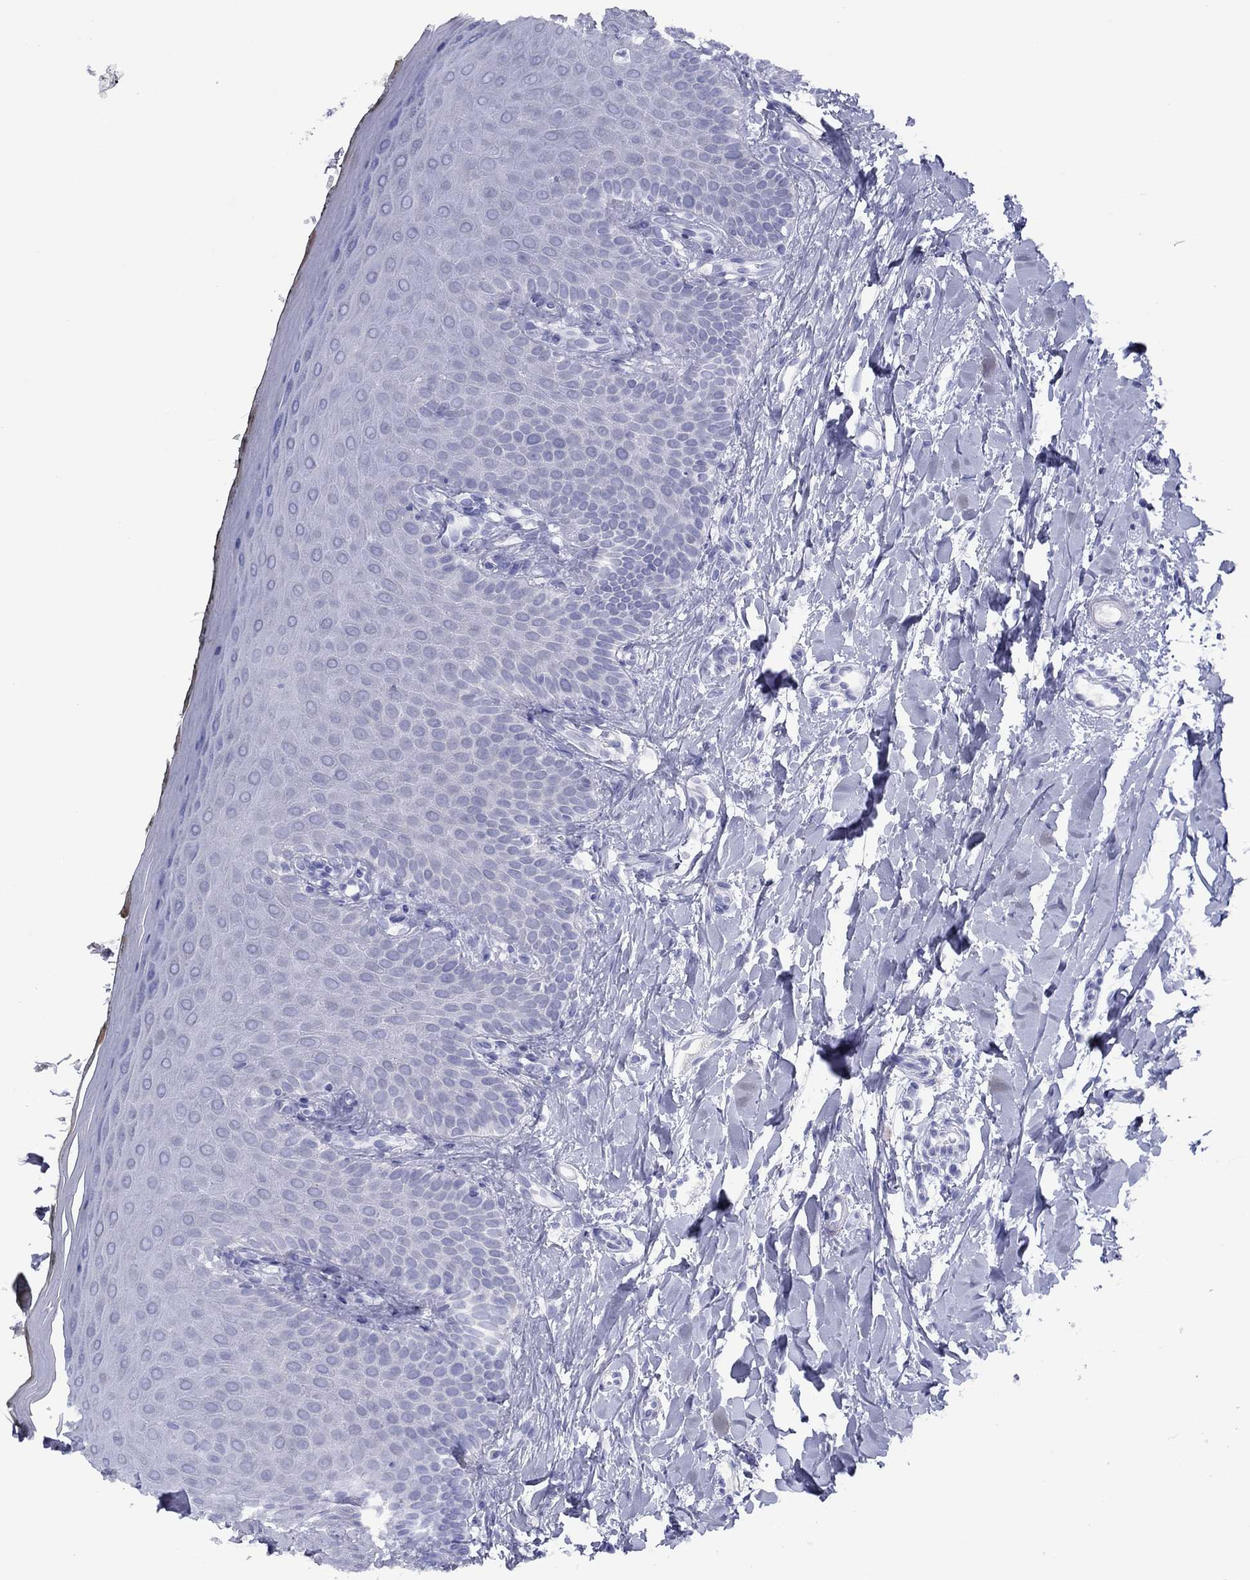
{"staining": {"intensity": "negative", "quantity": "none", "location": "none"}, "tissue": "oral mucosa", "cell_type": "Squamous epithelial cells", "image_type": "normal", "snomed": [{"axis": "morphology", "description": "Normal tissue, NOS"}, {"axis": "topography", "description": "Oral tissue"}], "caption": "Immunohistochemistry image of unremarkable oral mucosa stained for a protein (brown), which exhibits no positivity in squamous epithelial cells. (Immunohistochemistry, brightfield microscopy, high magnification).", "gene": "TCFL5", "patient": {"sex": "female", "age": 43}}